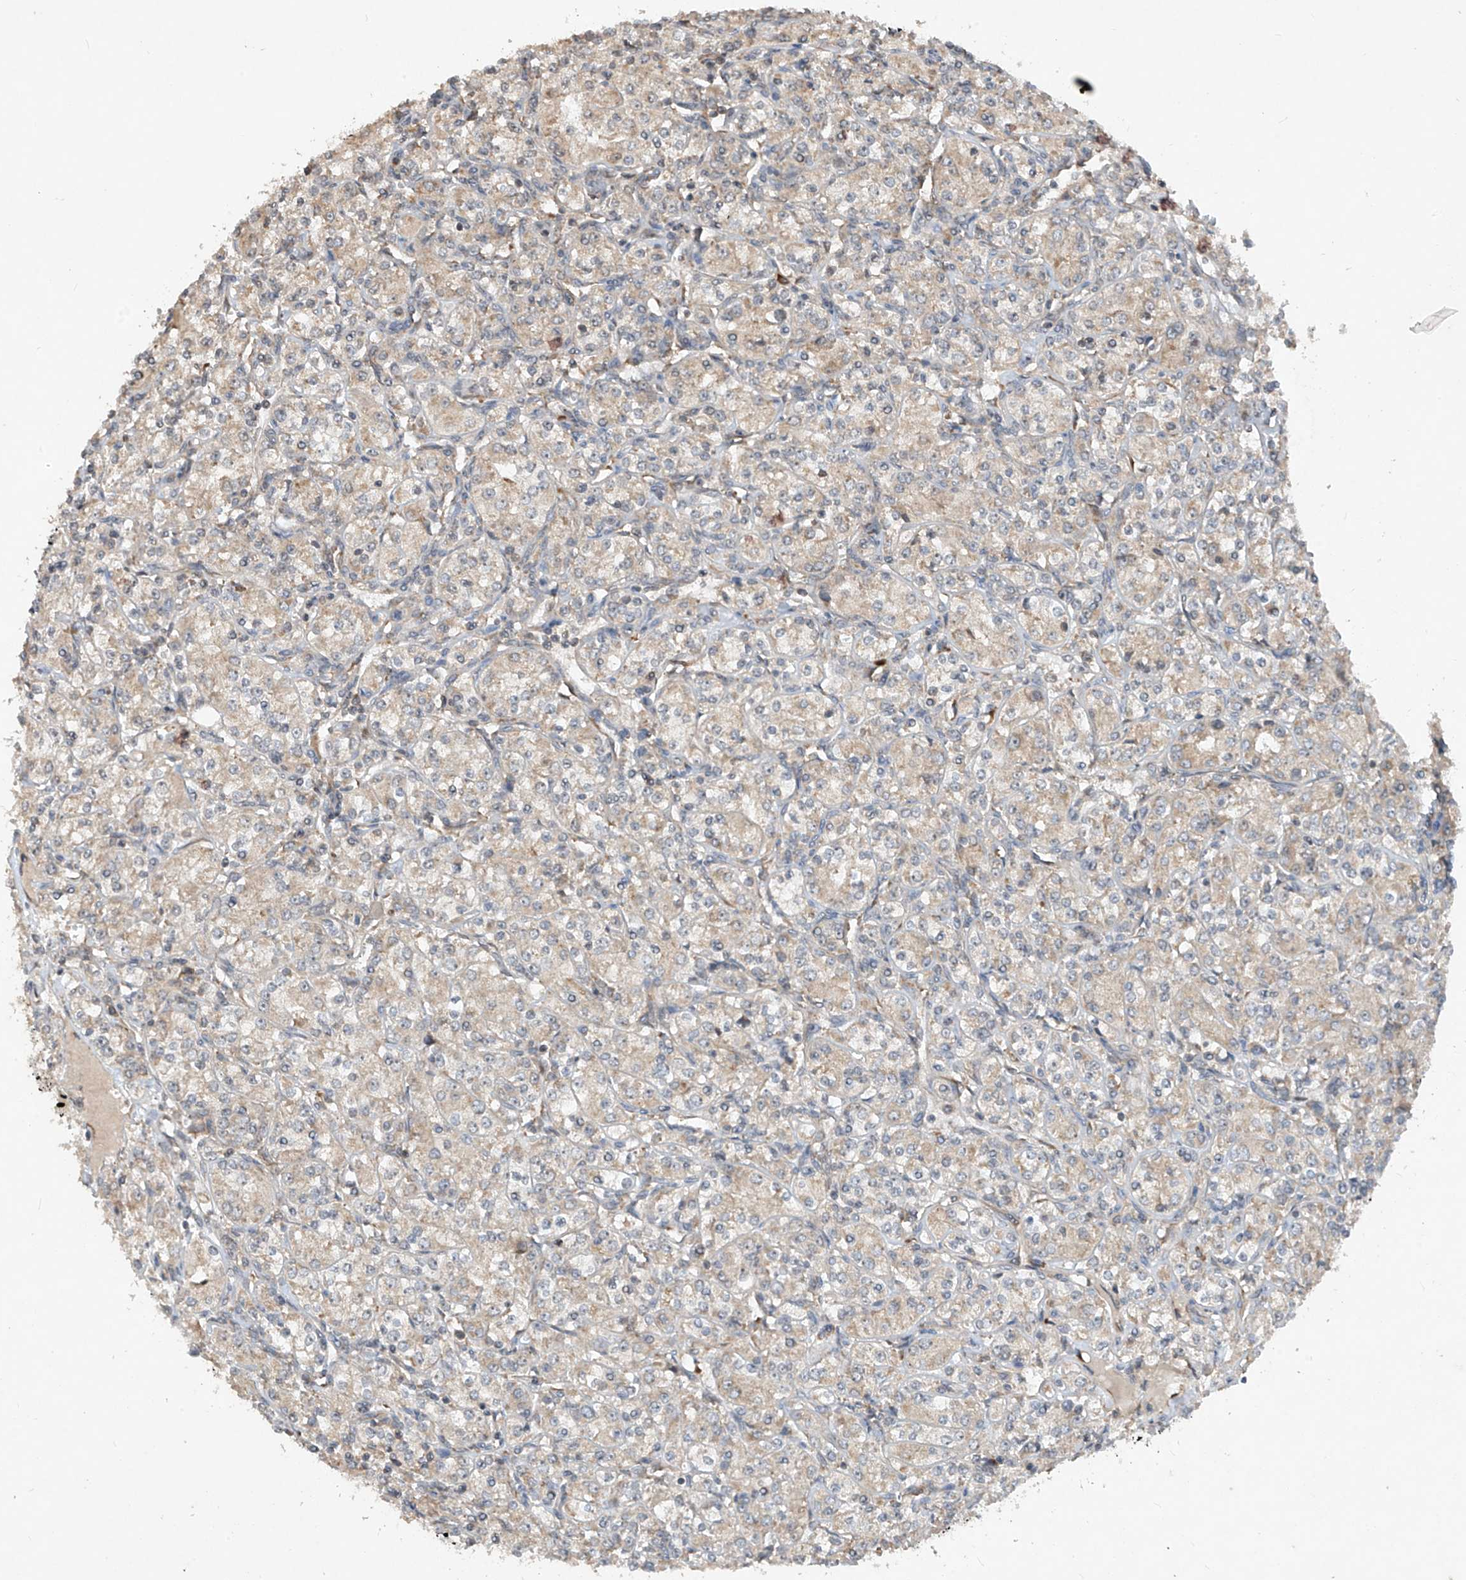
{"staining": {"intensity": "weak", "quantity": "<25%", "location": "cytoplasmic/membranous"}, "tissue": "renal cancer", "cell_type": "Tumor cells", "image_type": "cancer", "snomed": [{"axis": "morphology", "description": "Adenocarcinoma, NOS"}, {"axis": "topography", "description": "Kidney"}], "caption": "An IHC photomicrograph of renal cancer (adenocarcinoma) is shown. There is no staining in tumor cells of renal cancer (adenocarcinoma).", "gene": "RPL34", "patient": {"sex": "male", "age": 77}}